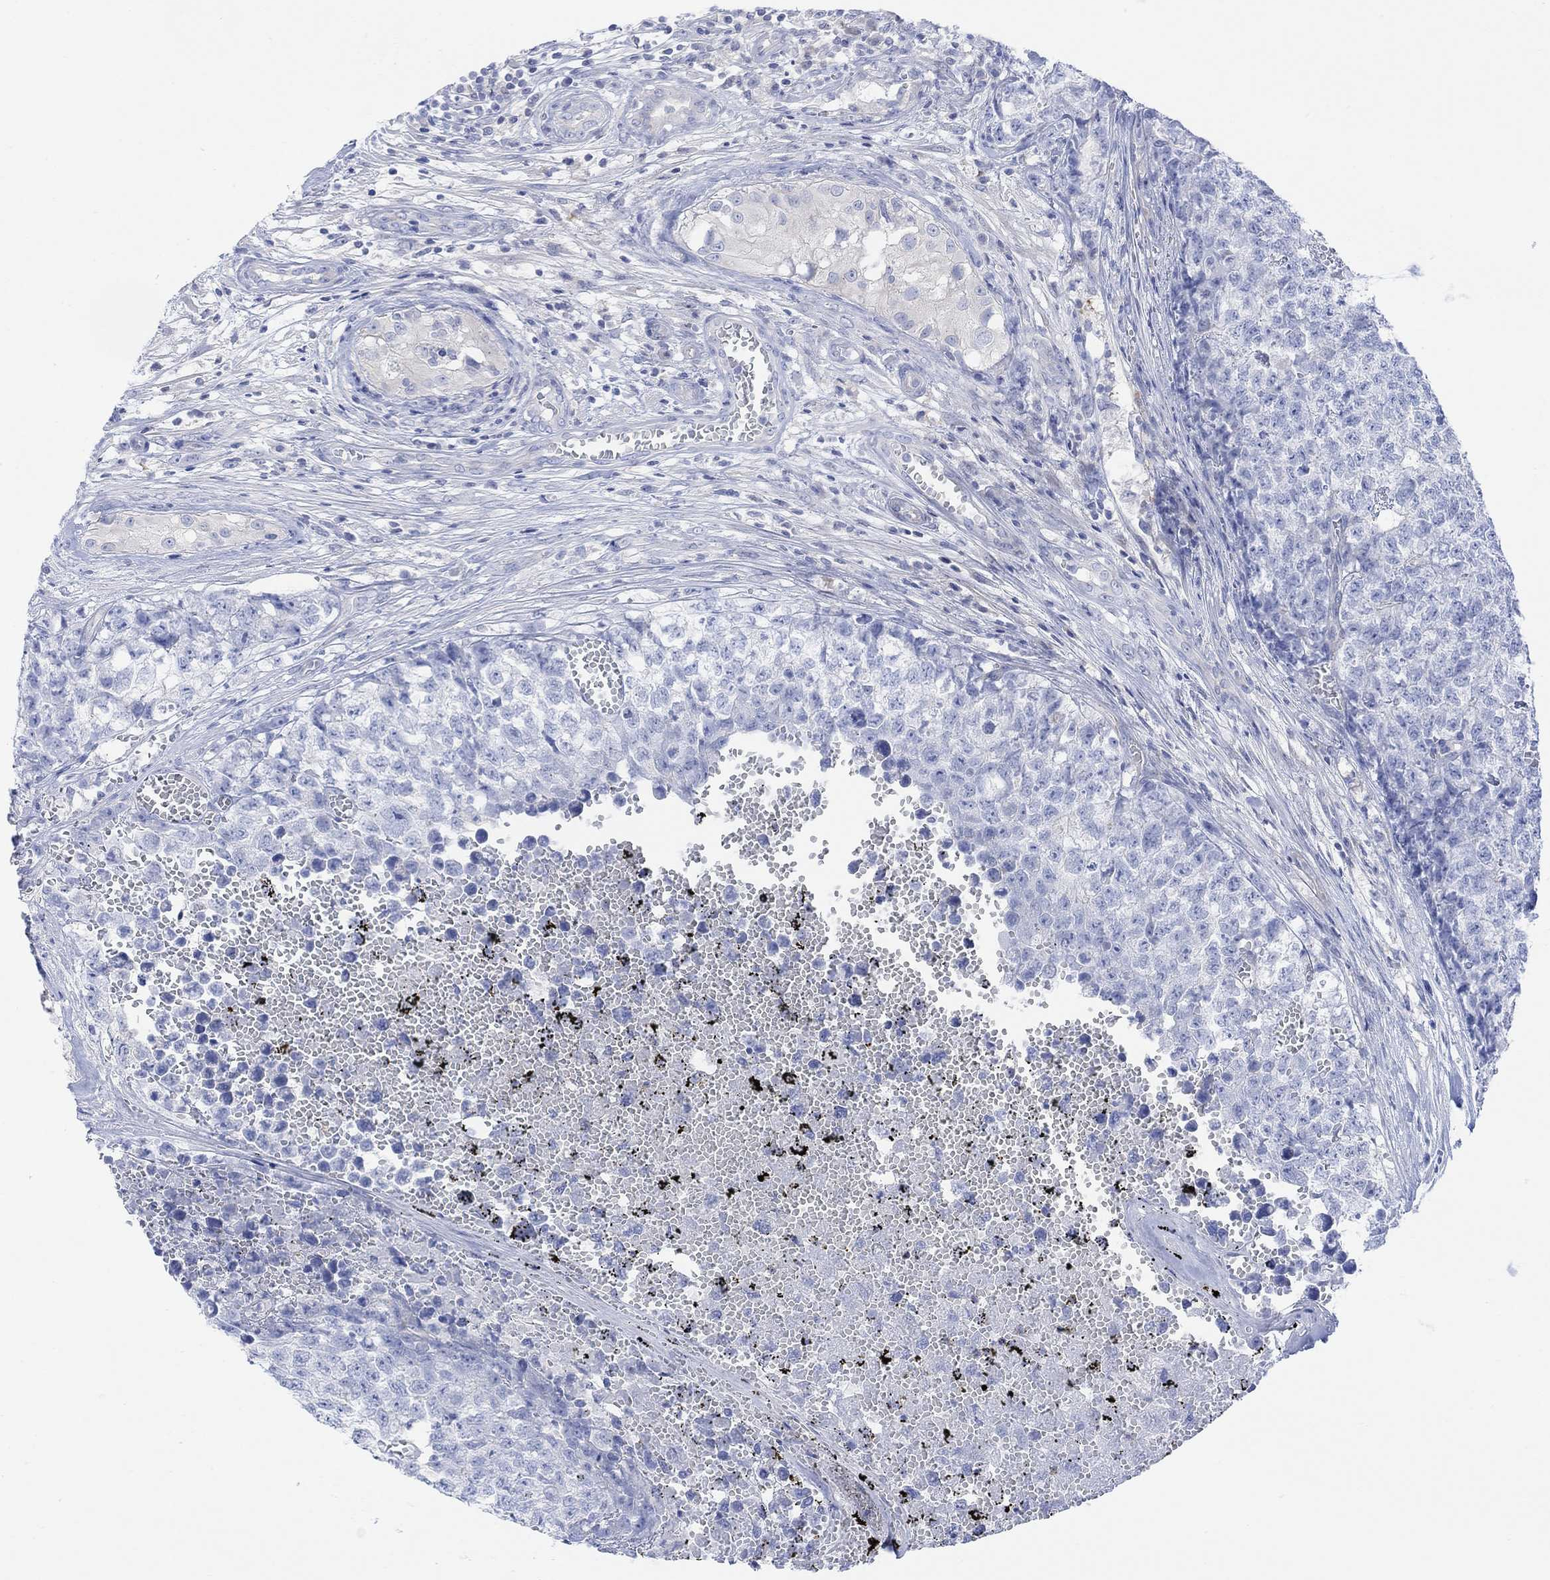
{"staining": {"intensity": "negative", "quantity": "none", "location": "none"}, "tissue": "testis cancer", "cell_type": "Tumor cells", "image_type": "cancer", "snomed": [{"axis": "morphology", "description": "Seminoma, NOS"}, {"axis": "morphology", "description": "Carcinoma, Embryonal, NOS"}, {"axis": "topography", "description": "Testis"}], "caption": "This image is of testis cancer stained with IHC to label a protein in brown with the nuclei are counter-stained blue. There is no expression in tumor cells. (Brightfield microscopy of DAB (3,3'-diaminobenzidine) IHC at high magnification).", "gene": "TLDC2", "patient": {"sex": "male", "age": 22}}